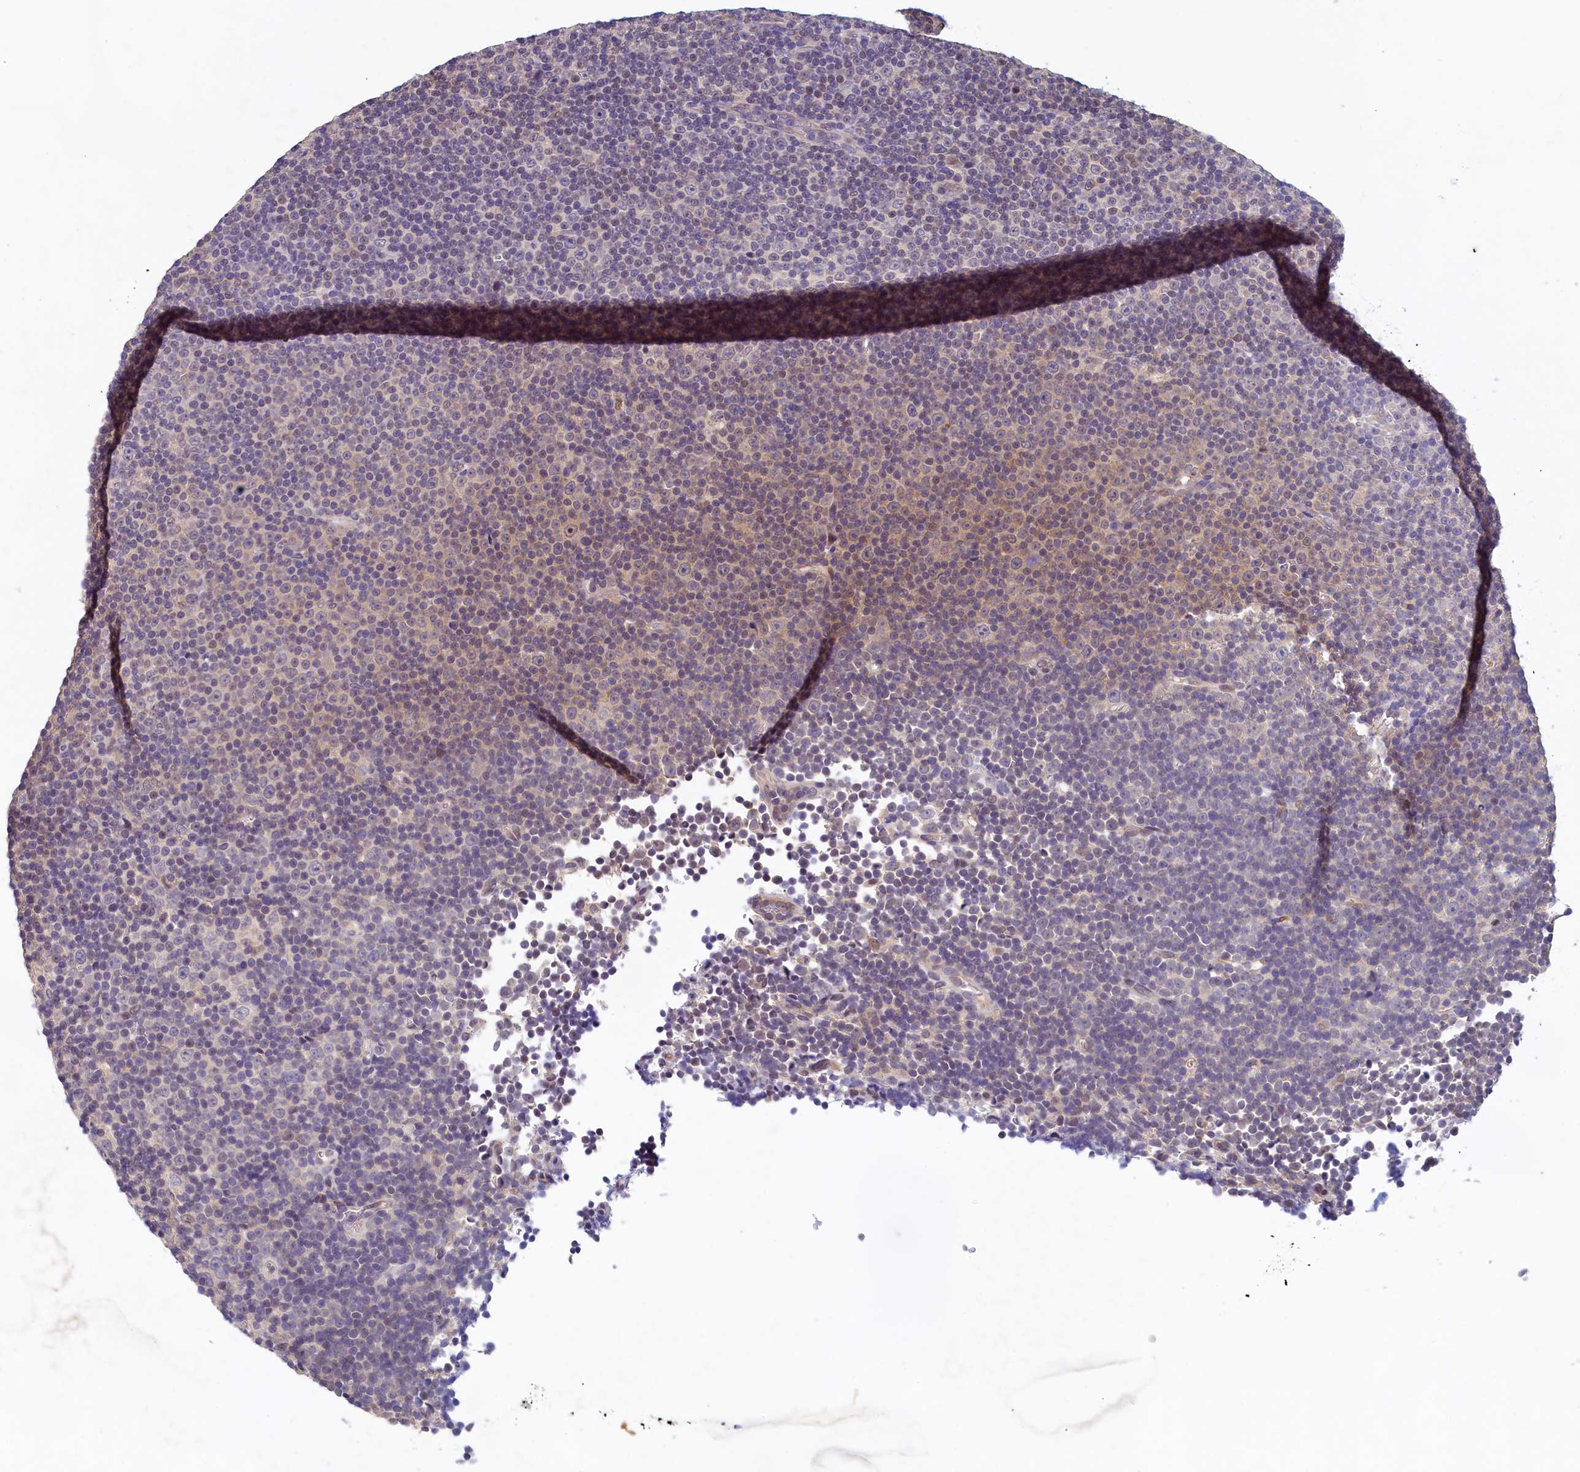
{"staining": {"intensity": "weak", "quantity": "<25%", "location": "nuclear"}, "tissue": "lymphoma", "cell_type": "Tumor cells", "image_type": "cancer", "snomed": [{"axis": "morphology", "description": "Malignant lymphoma, non-Hodgkin's type, Low grade"}, {"axis": "topography", "description": "Lymph node"}], "caption": "A photomicrograph of human lymphoma is negative for staining in tumor cells.", "gene": "NUBP2", "patient": {"sex": "female", "age": 67}}